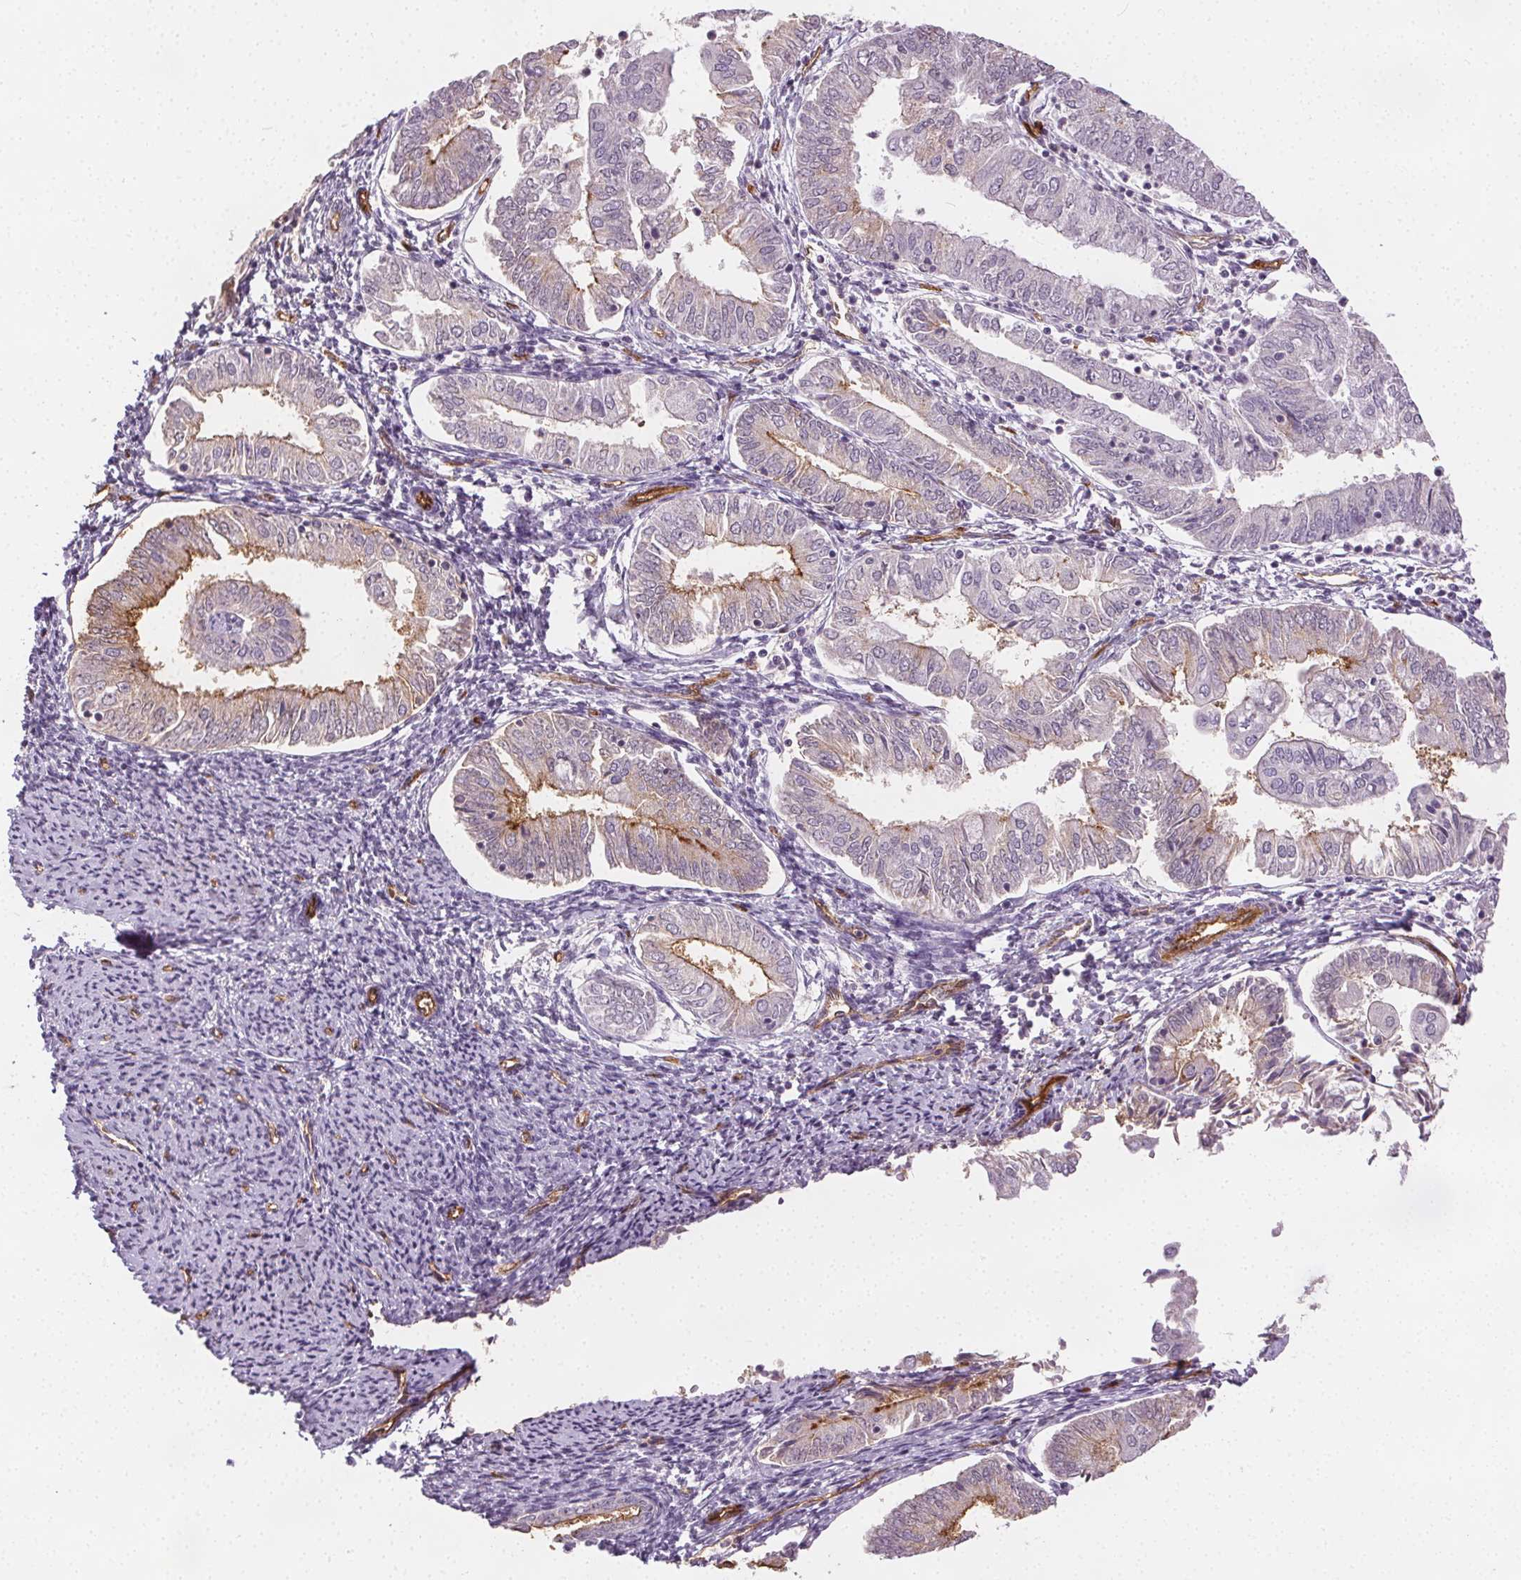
{"staining": {"intensity": "strong", "quantity": "<25%", "location": "cytoplasmic/membranous"}, "tissue": "endometrial cancer", "cell_type": "Tumor cells", "image_type": "cancer", "snomed": [{"axis": "morphology", "description": "Adenocarcinoma, NOS"}, {"axis": "topography", "description": "Endometrium"}], "caption": "The image displays staining of adenocarcinoma (endometrial), revealing strong cytoplasmic/membranous protein positivity (brown color) within tumor cells. (Brightfield microscopy of DAB IHC at high magnification).", "gene": "PODXL", "patient": {"sex": "female", "age": 55}}